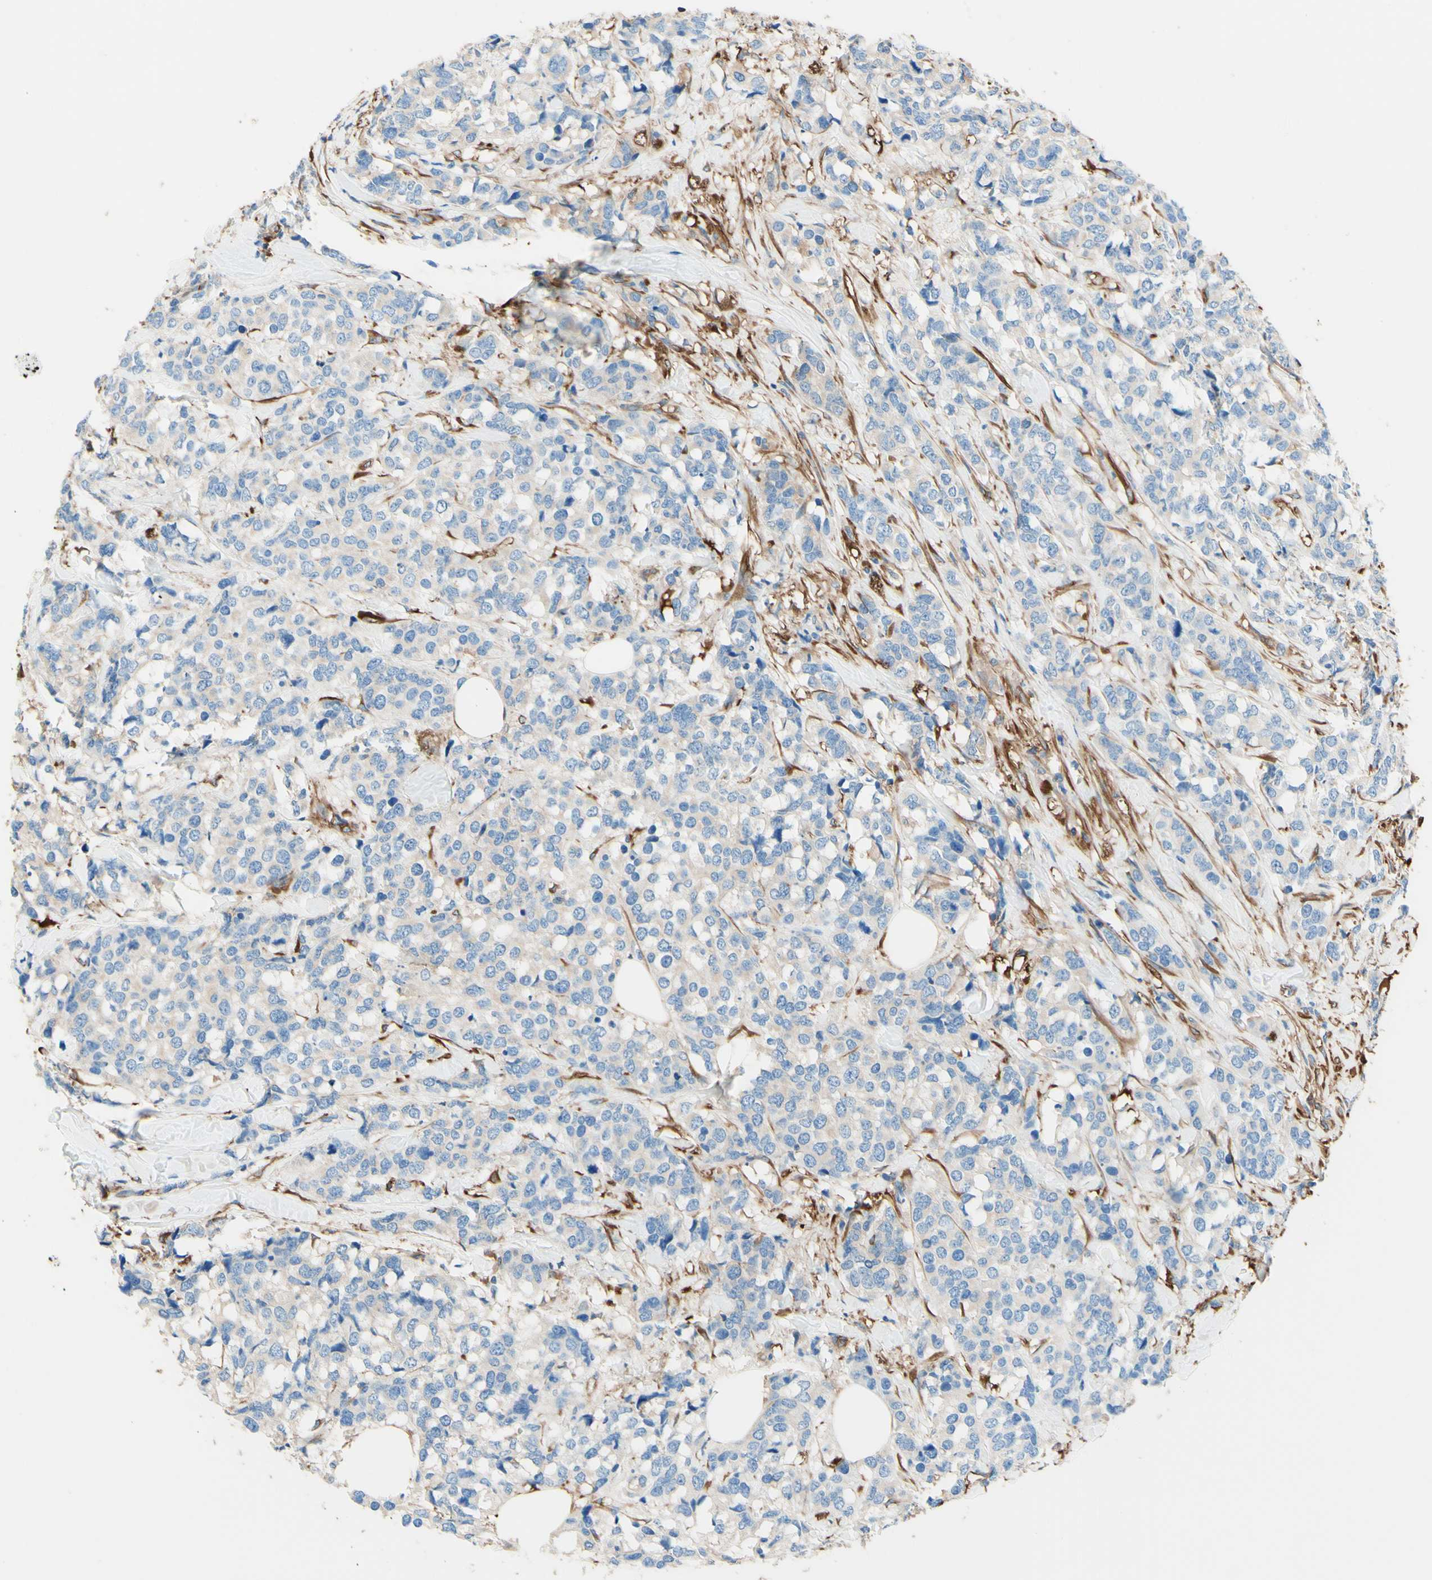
{"staining": {"intensity": "negative", "quantity": "none", "location": "none"}, "tissue": "breast cancer", "cell_type": "Tumor cells", "image_type": "cancer", "snomed": [{"axis": "morphology", "description": "Lobular carcinoma"}, {"axis": "topography", "description": "Breast"}], "caption": "Photomicrograph shows no protein positivity in tumor cells of breast cancer (lobular carcinoma) tissue.", "gene": "DPYSL3", "patient": {"sex": "female", "age": 59}}